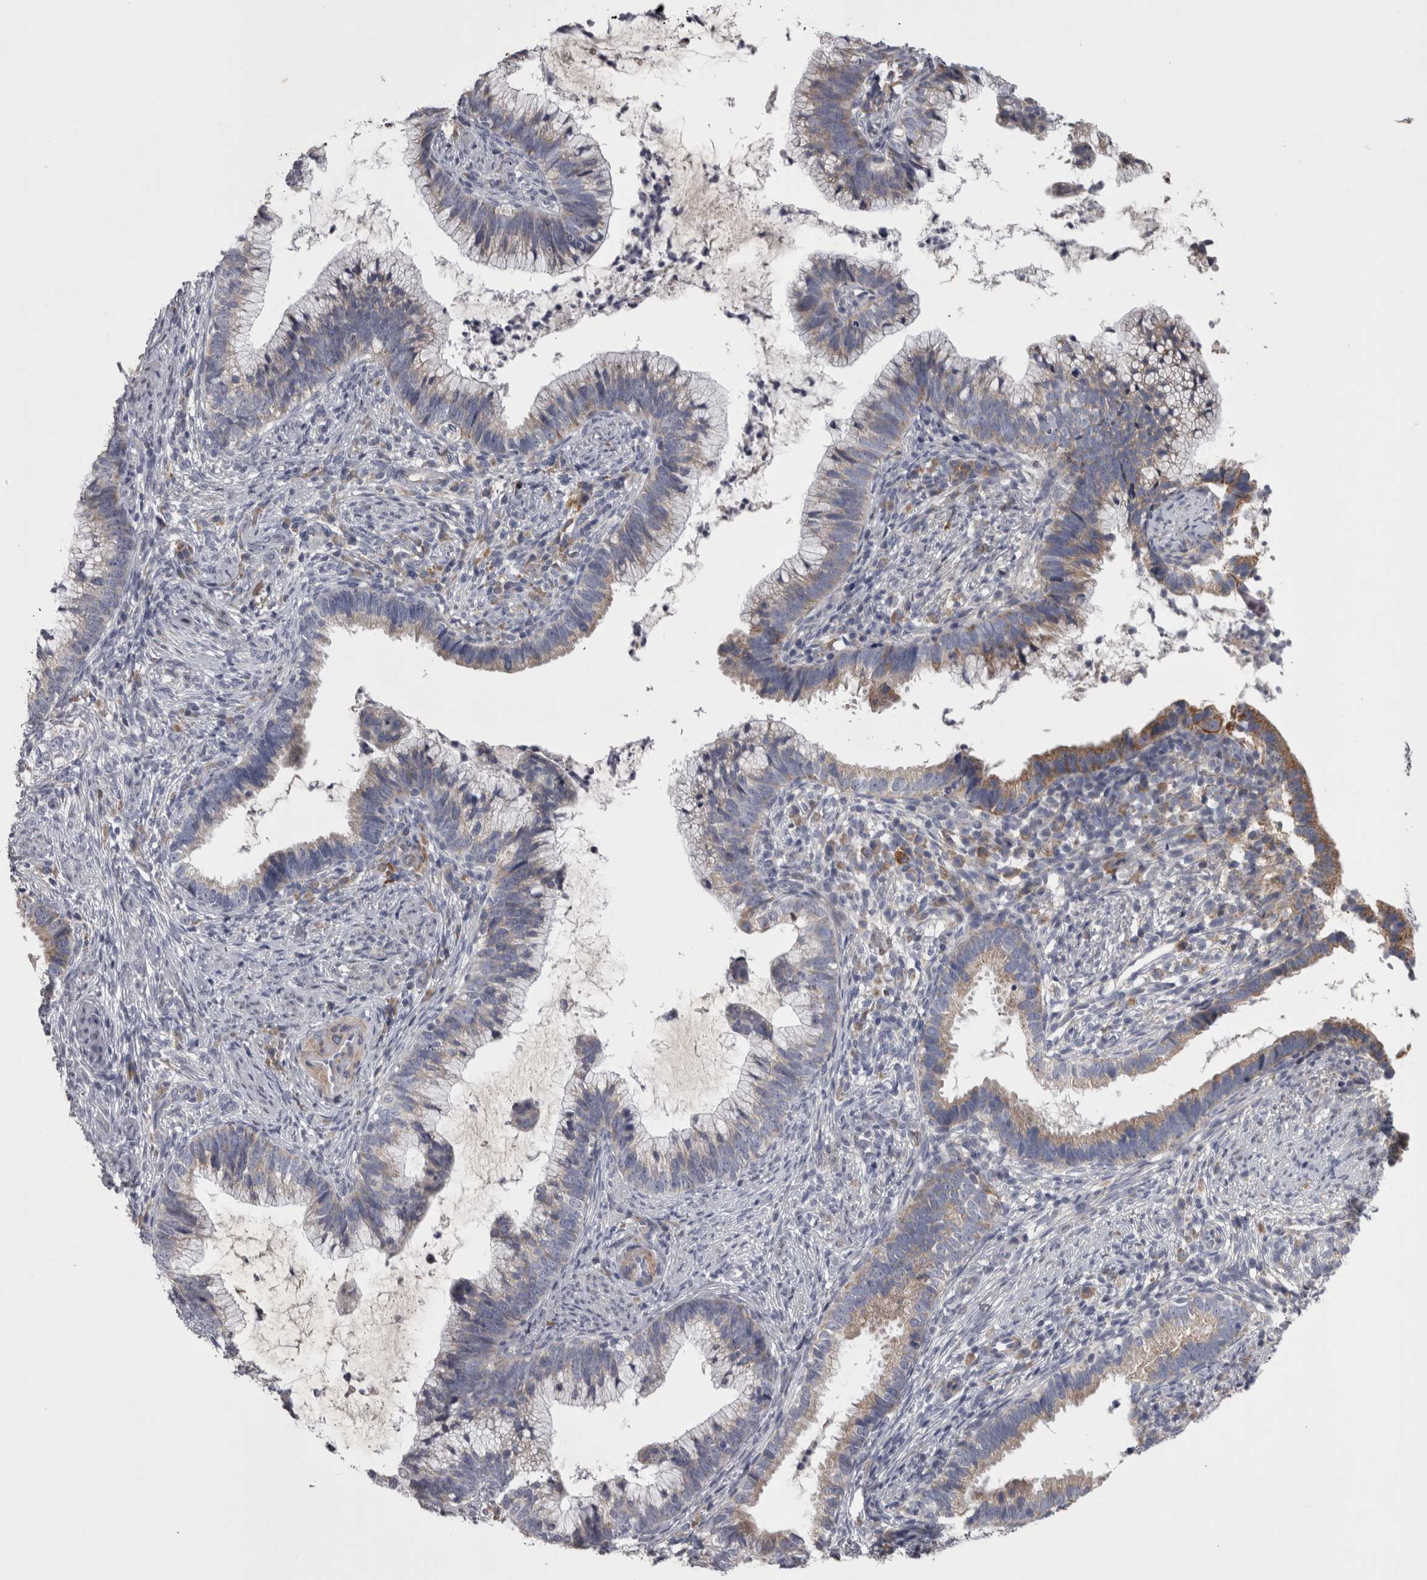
{"staining": {"intensity": "weak", "quantity": "<25%", "location": "cytoplasmic/membranous"}, "tissue": "cervical cancer", "cell_type": "Tumor cells", "image_type": "cancer", "snomed": [{"axis": "morphology", "description": "Adenocarcinoma, NOS"}, {"axis": "topography", "description": "Cervix"}], "caption": "High magnification brightfield microscopy of cervical adenocarcinoma stained with DAB (brown) and counterstained with hematoxylin (blue): tumor cells show no significant staining.", "gene": "DBT", "patient": {"sex": "female", "age": 36}}